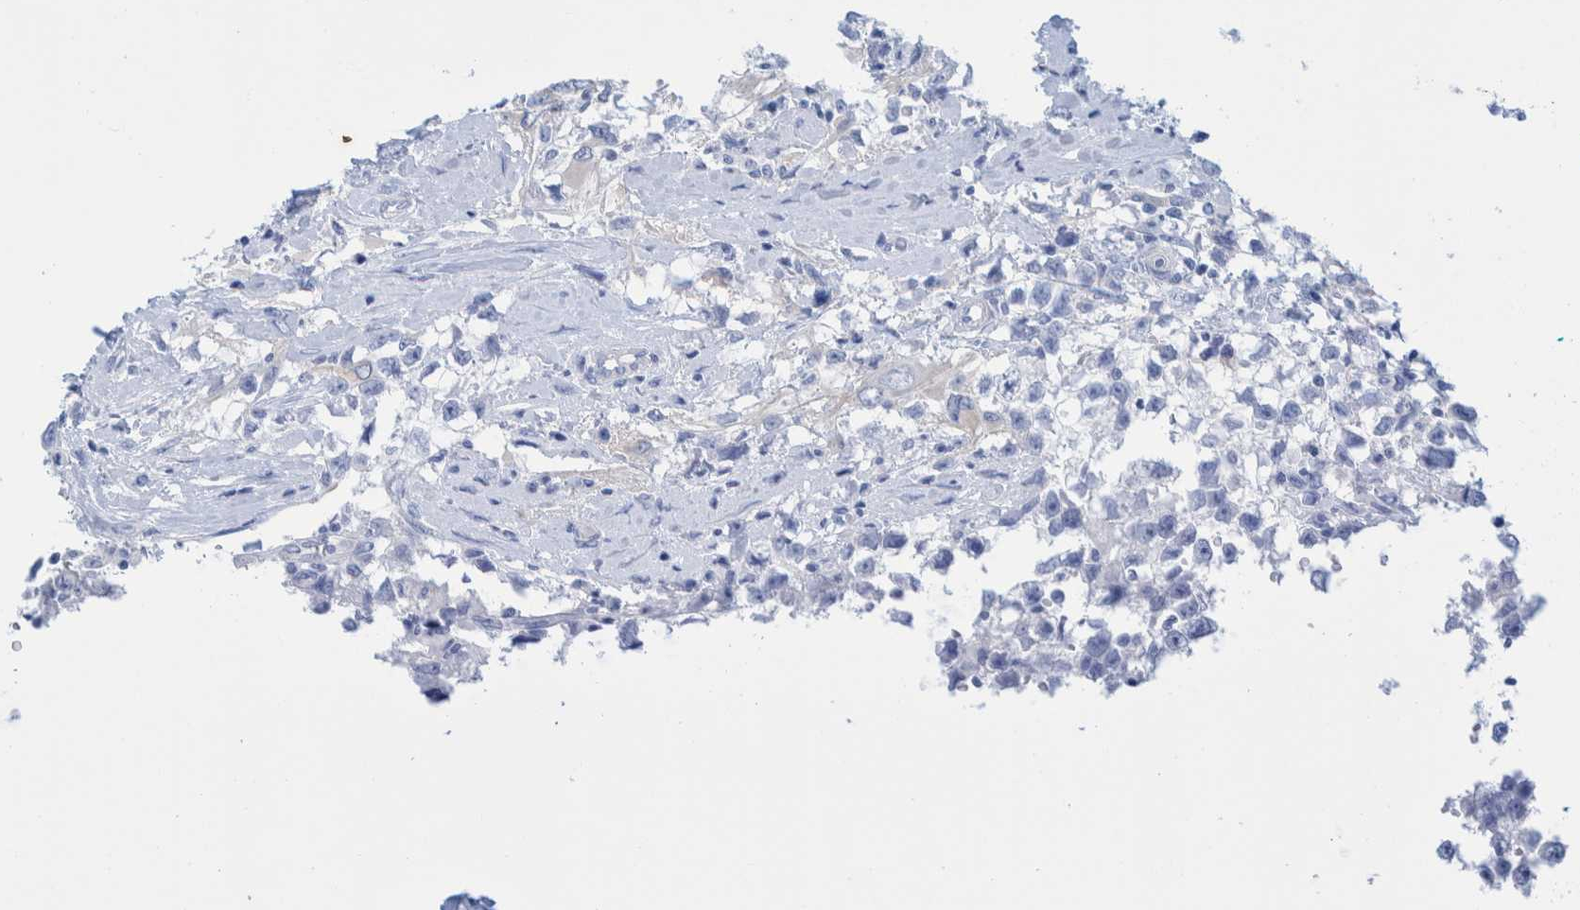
{"staining": {"intensity": "negative", "quantity": "none", "location": "none"}, "tissue": "testis cancer", "cell_type": "Tumor cells", "image_type": "cancer", "snomed": [{"axis": "morphology", "description": "Seminoma, NOS"}, {"axis": "morphology", "description": "Carcinoma, Embryonal, NOS"}, {"axis": "topography", "description": "Testis"}], "caption": "An image of human seminoma (testis) is negative for staining in tumor cells.", "gene": "PERP", "patient": {"sex": "male", "age": 51}}